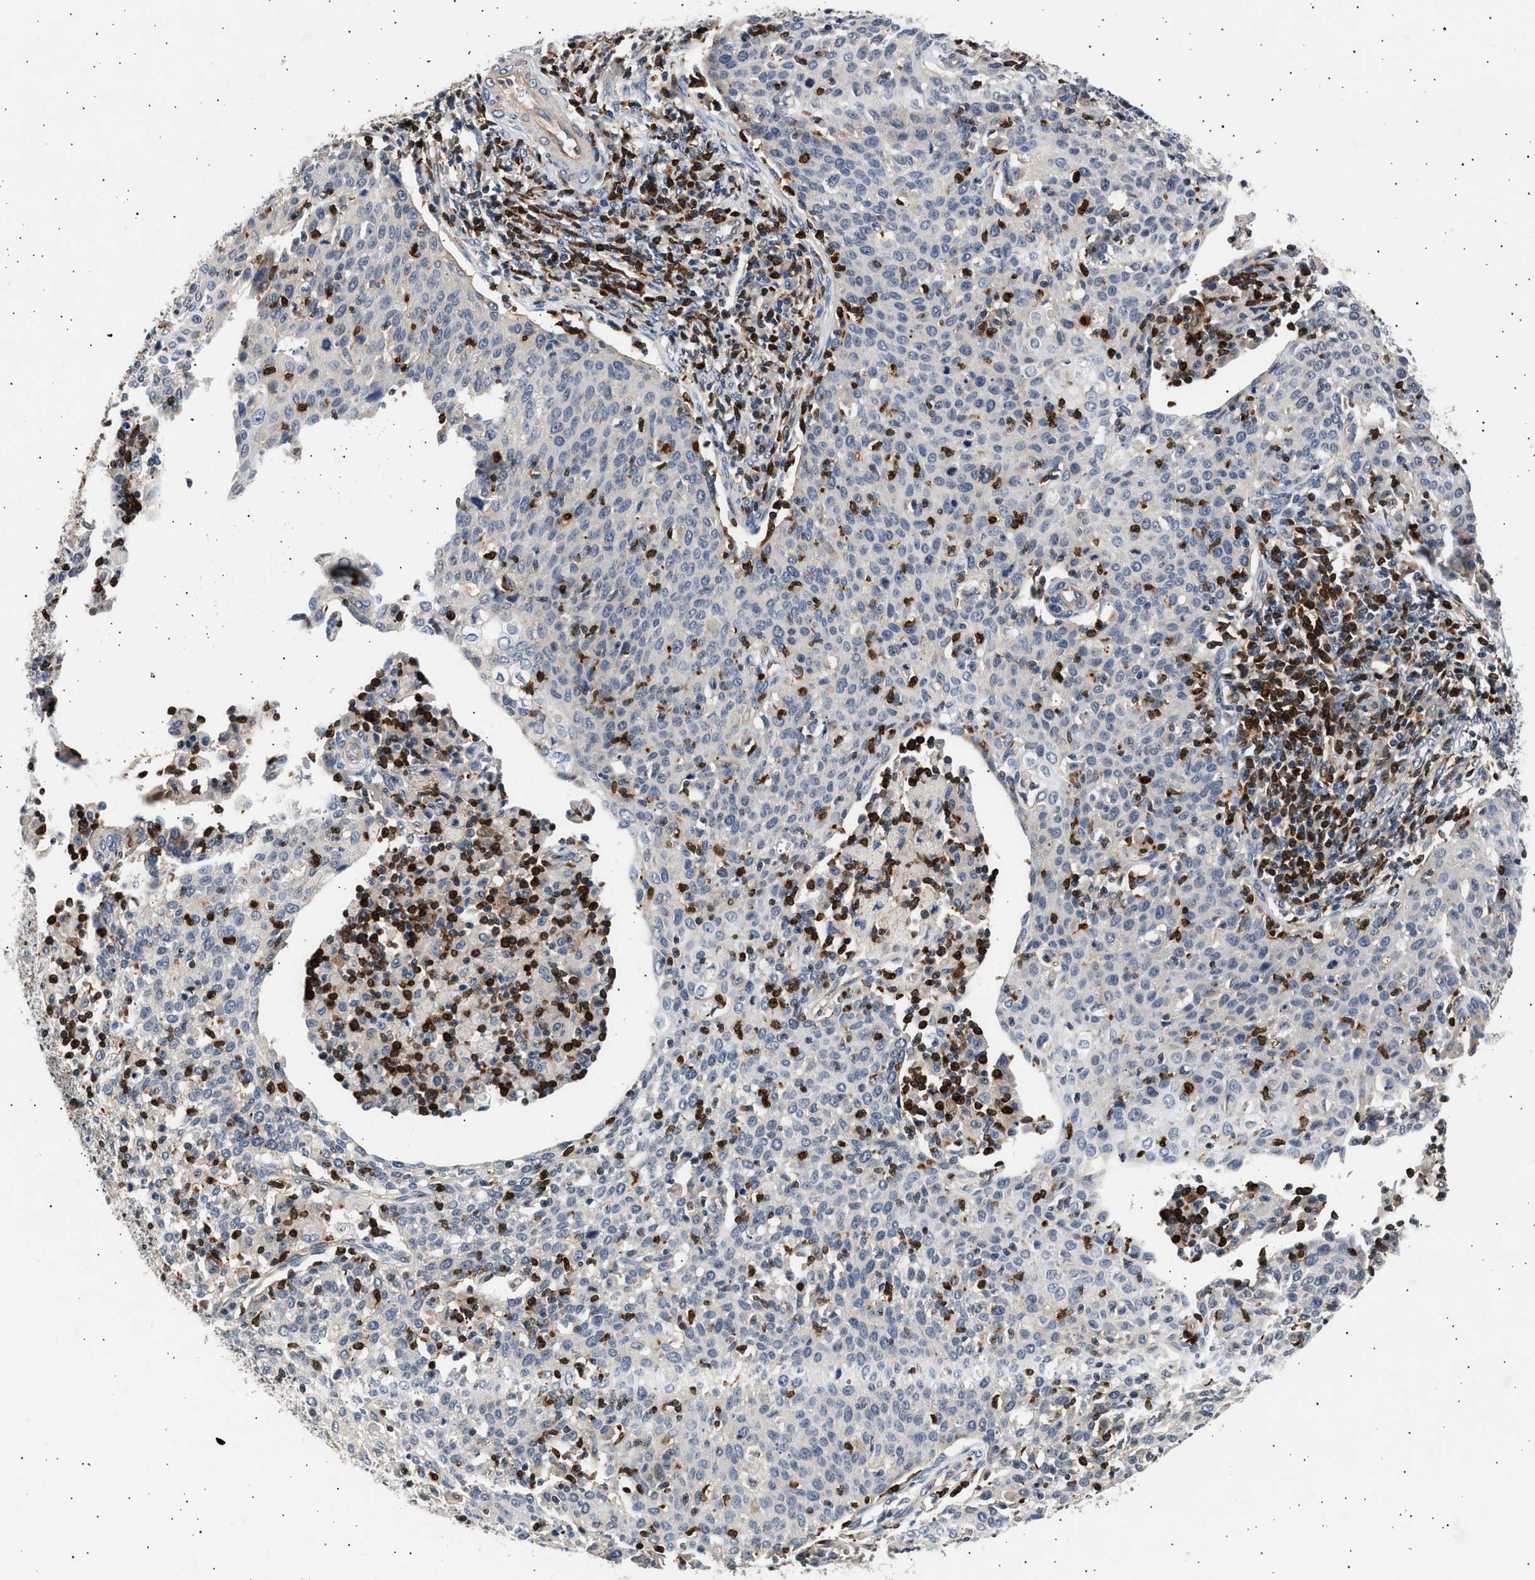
{"staining": {"intensity": "negative", "quantity": "none", "location": "none"}, "tissue": "cervical cancer", "cell_type": "Tumor cells", "image_type": "cancer", "snomed": [{"axis": "morphology", "description": "Squamous cell carcinoma, NOS"}, {"axis": "topography", "description": "Cervix"}], "caption": "Immunohistochemistry (IHC) photomicrograph of human cervical squamous cell carcinoma stained for a protein (brown), which reveals no positivity in tumor cells.", "gene": "GRAP2", "patient": {"sex": "female", "age": 38}}